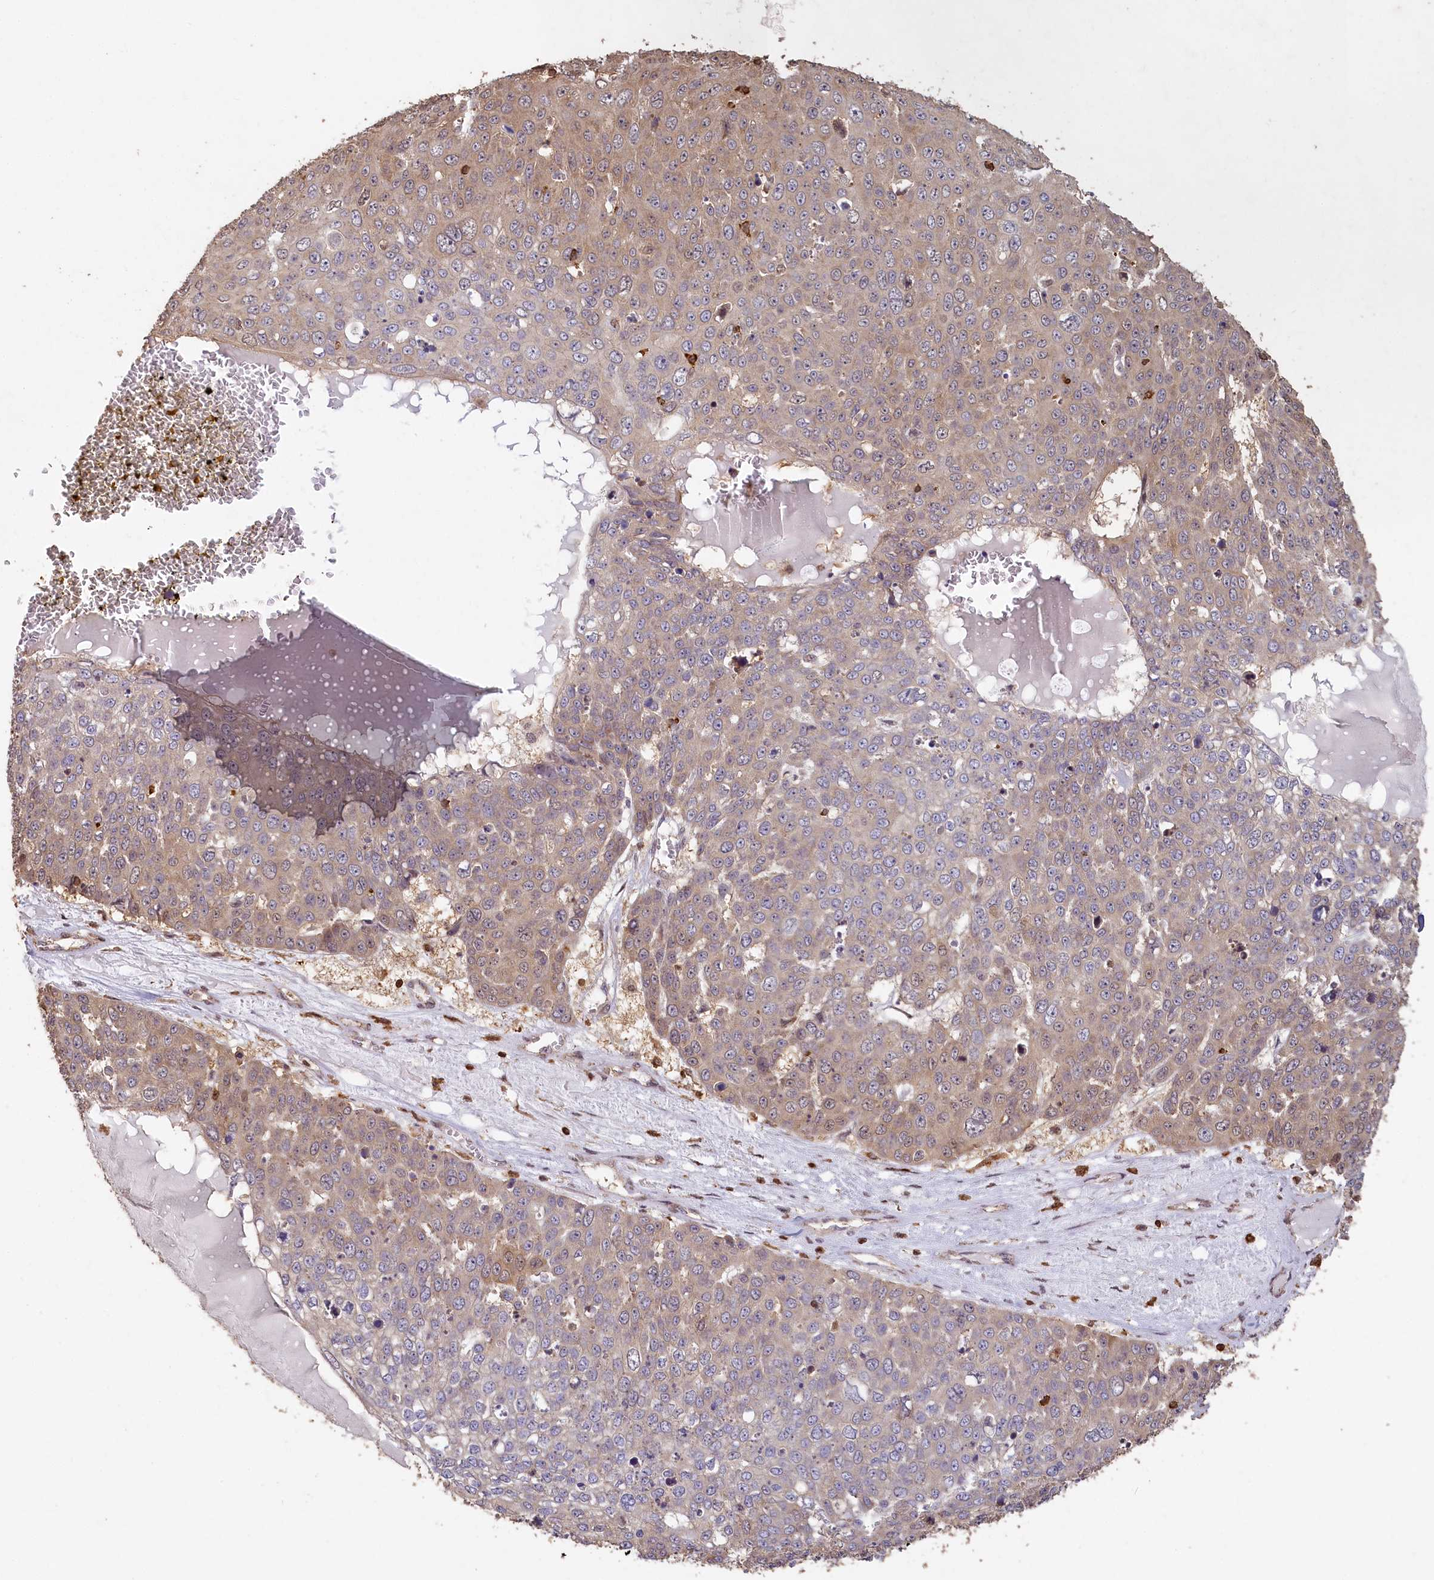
{"staining": {"intensity": "weak", "quantity": "25%-75%", "location": "cytoplasmic/membranous"}, "tissue": "skin cancer", "cell_type": "Tumor cells", "image_type": "cancer", "snomed": [{"axis": "morphology", "description": "Squamous cell carcinoma, NOS"}, {"axis": "topography", "description": "Skin"}], "caption": "An image of skin squamous cell carcinoma stained for a protein shows weak cytoplasmic/membranous brown staining in tumor cells.", "gene": "MADD", "patient": {"sex": "male", "age": 71}}